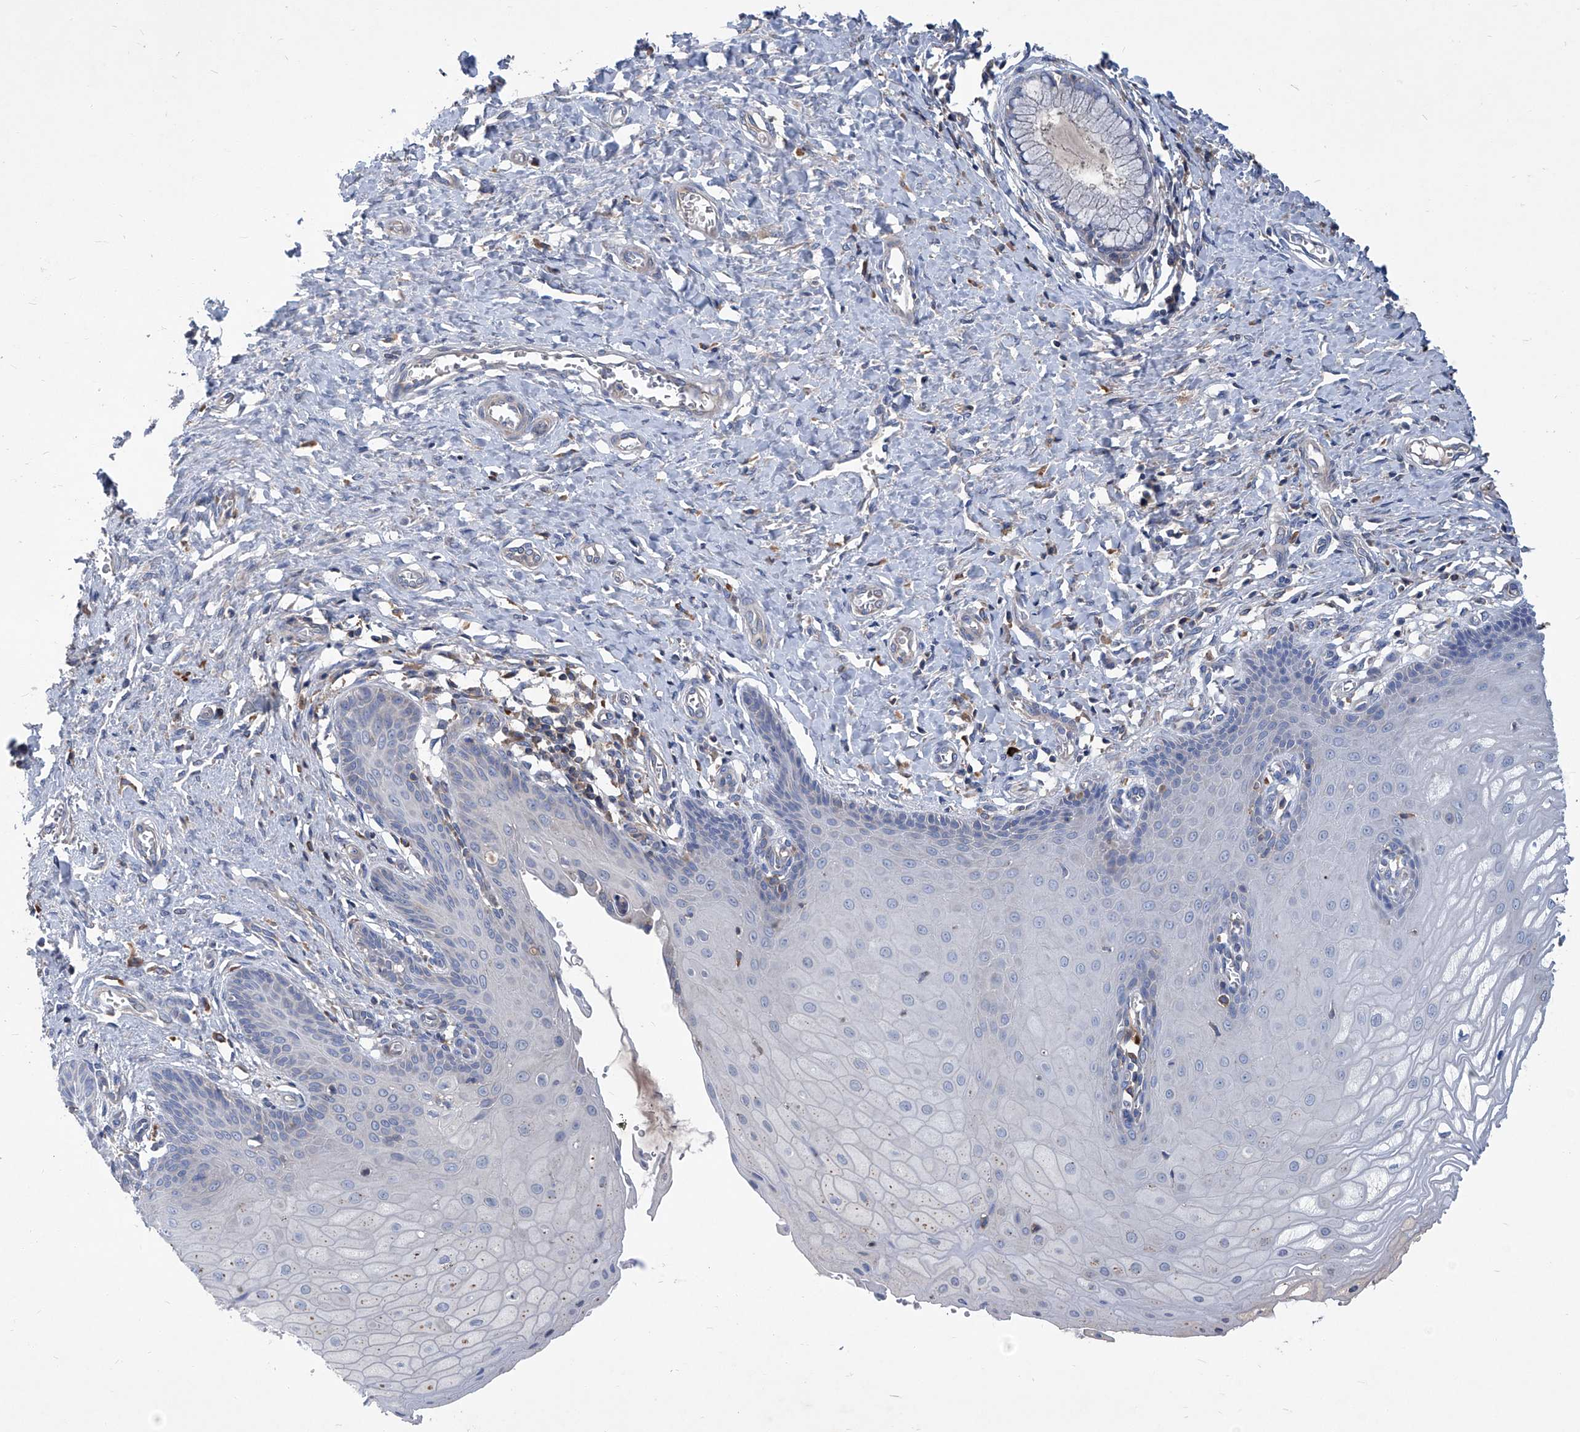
{"staining": {"intensity": "negative", "quantity": "none", "location": "none"}, "tissue": "cervix", "cell_type": "Glandular cells", "image_type": "normal", "snomed": [{"axis": "morphology", "description": "Normal tissue, NOS"}, {"axis": "topography", "description": "Cervix"}], "caption": "The image reveals no significant positivity in glandular cells of cervix. (DAB (3,3'-diaminobenzidine) IHC visualized using brightfield microscopy, high magnification).", "gene": "EPHA8", "patient": {"sex": "female", "age": 55}}